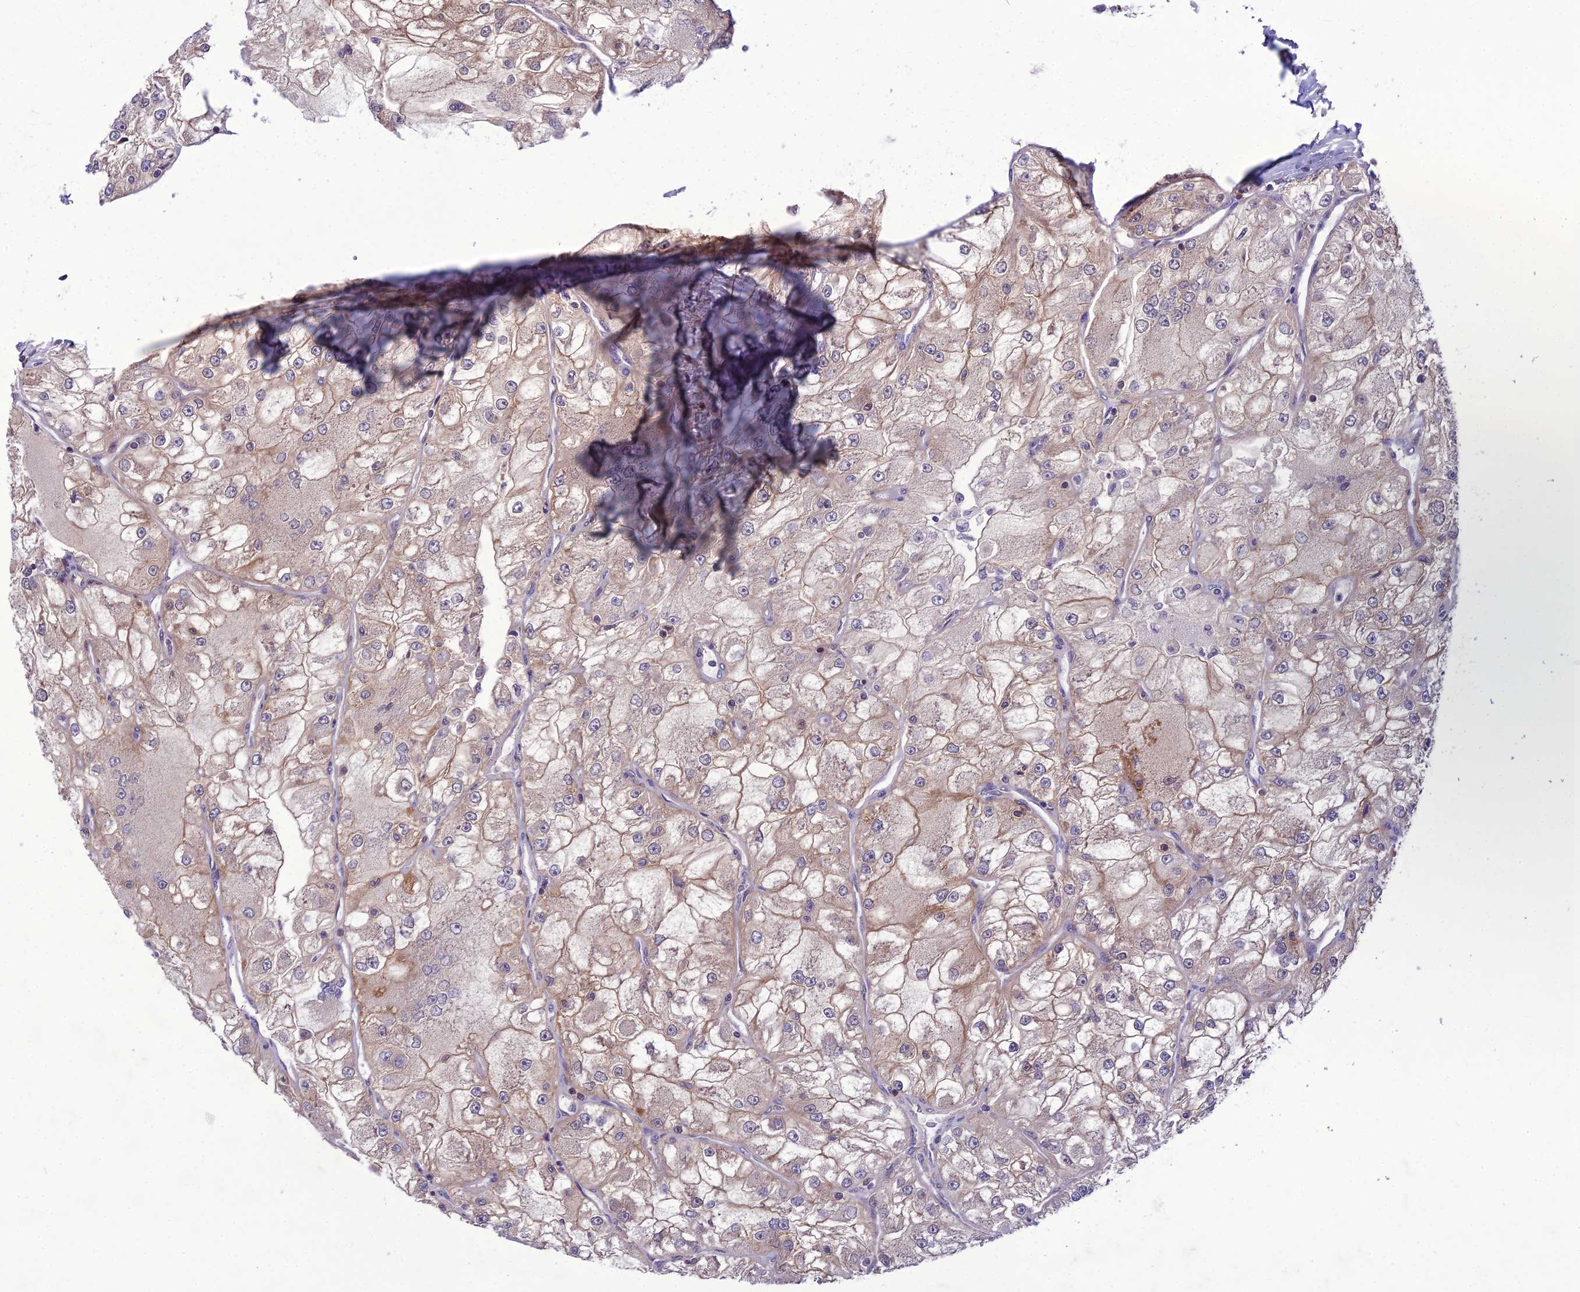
{"staining": {"intensity": "moderate", "quantity": "<25%", "location": "cytoplasmic/membranous"}, "tissue": "renal cancer", "cell_type": "Tumor cells", "image_type": "cancer", "snomed": [{"axis": "morphology", "description": "Adenocarcinoma, NOS"}, {"axis": "topography", "description": "Kidney"}], "caption": "Immunohistochemical staining of renal cancer (adenocarcinoma) demonstrates low levels of moderate cytoplasmic/membranous protein positivity in about <25% of tumor cells.", "gene": "GDF6", "patient": {"sex": "female", "age": 72}}